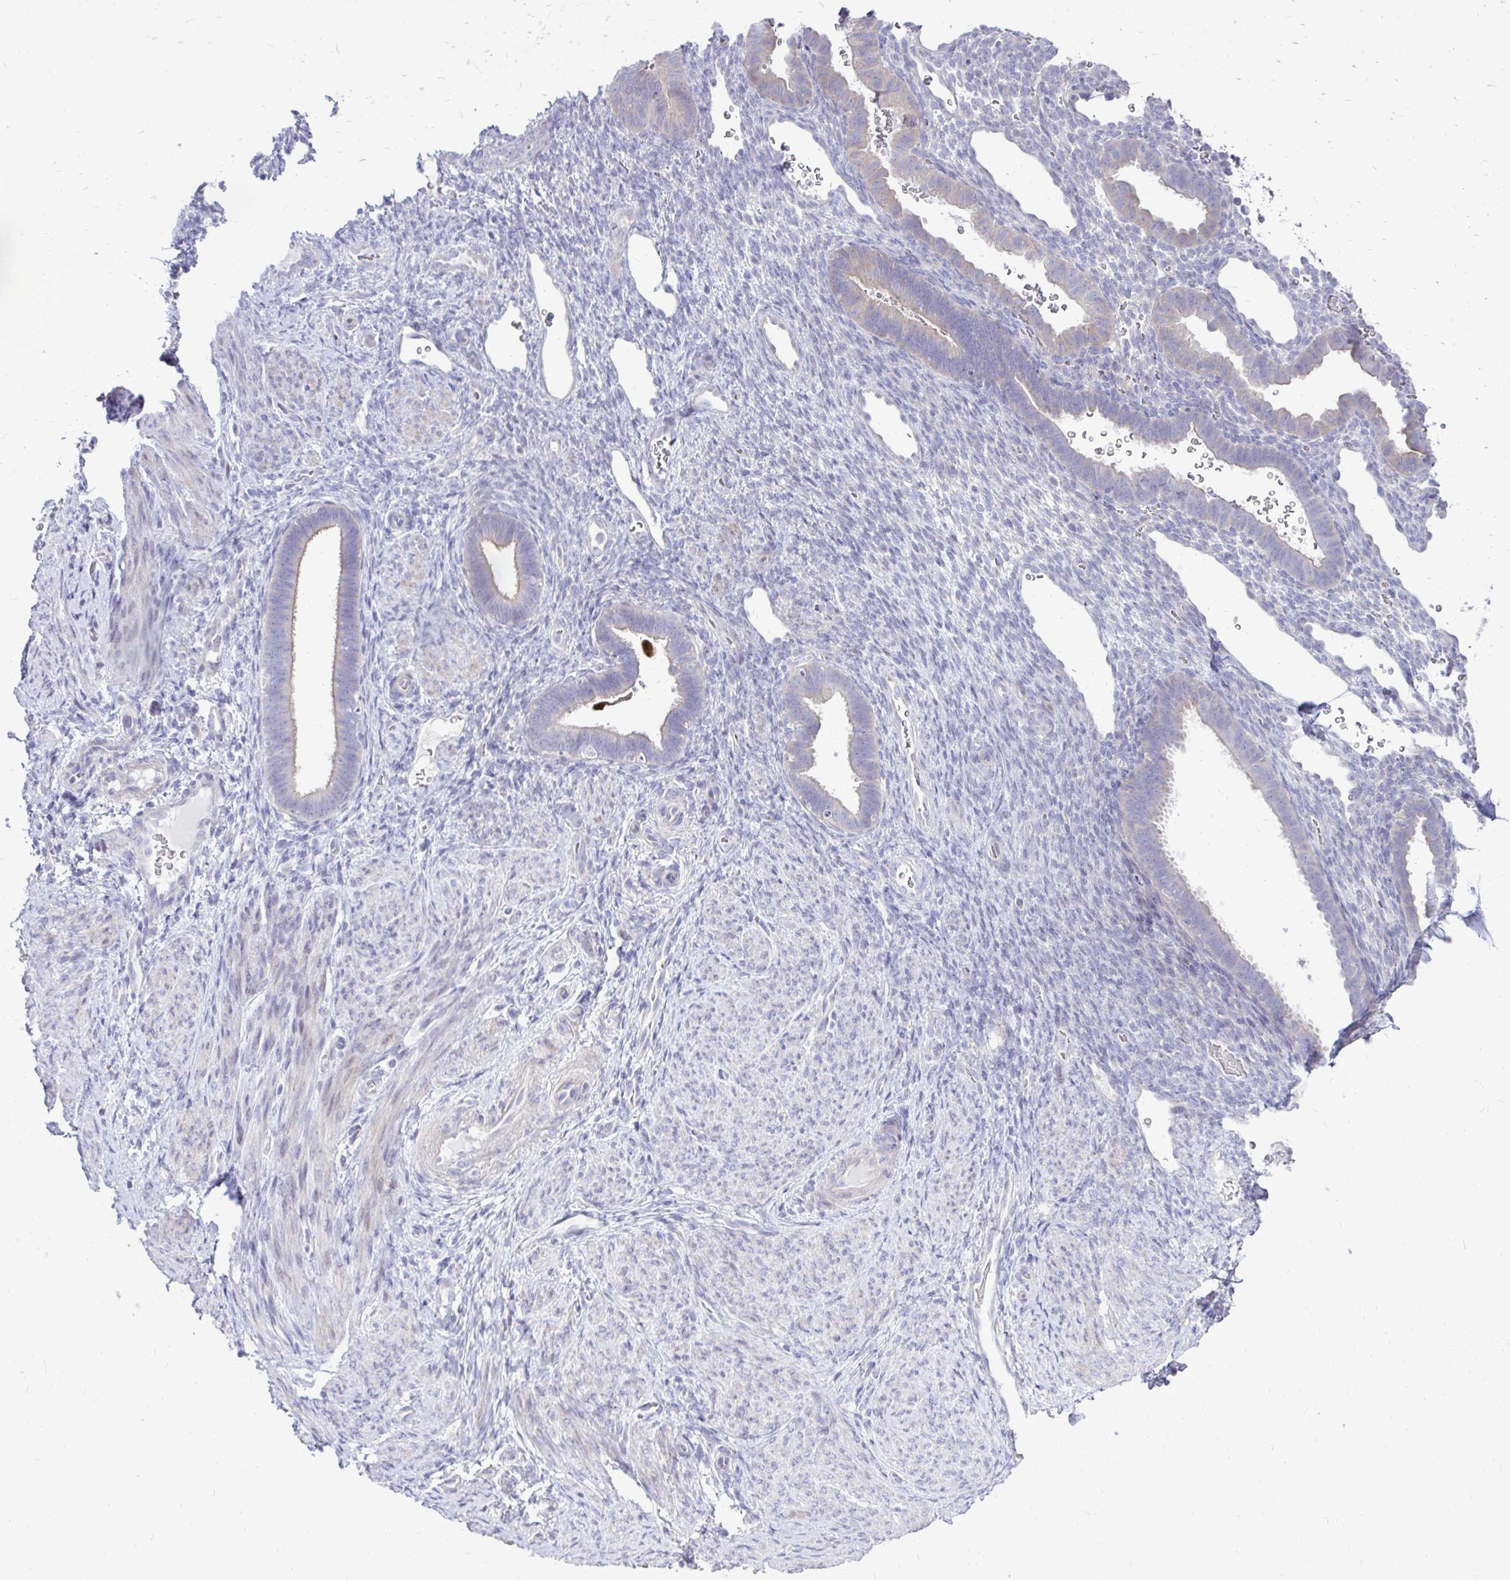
{"staining": {"intensity": "negative", "quantity": "none", "location": "none"}, "tissue": "endometrium", "cell_type": "Cells in endometrial stroma", "image_type": "normal", "snomed": [{"axis": "morphology", "description": "Normal tissue, NOS"}, {"axis": "topography", "description": "Endometrium"}], "caption": "Normal endometrium was stained to show a protein in brown. There is no significant expression in cells in endometrial stroma.", "gene": "OR8D1", "patient": {"sex": "female", "age": 34}}